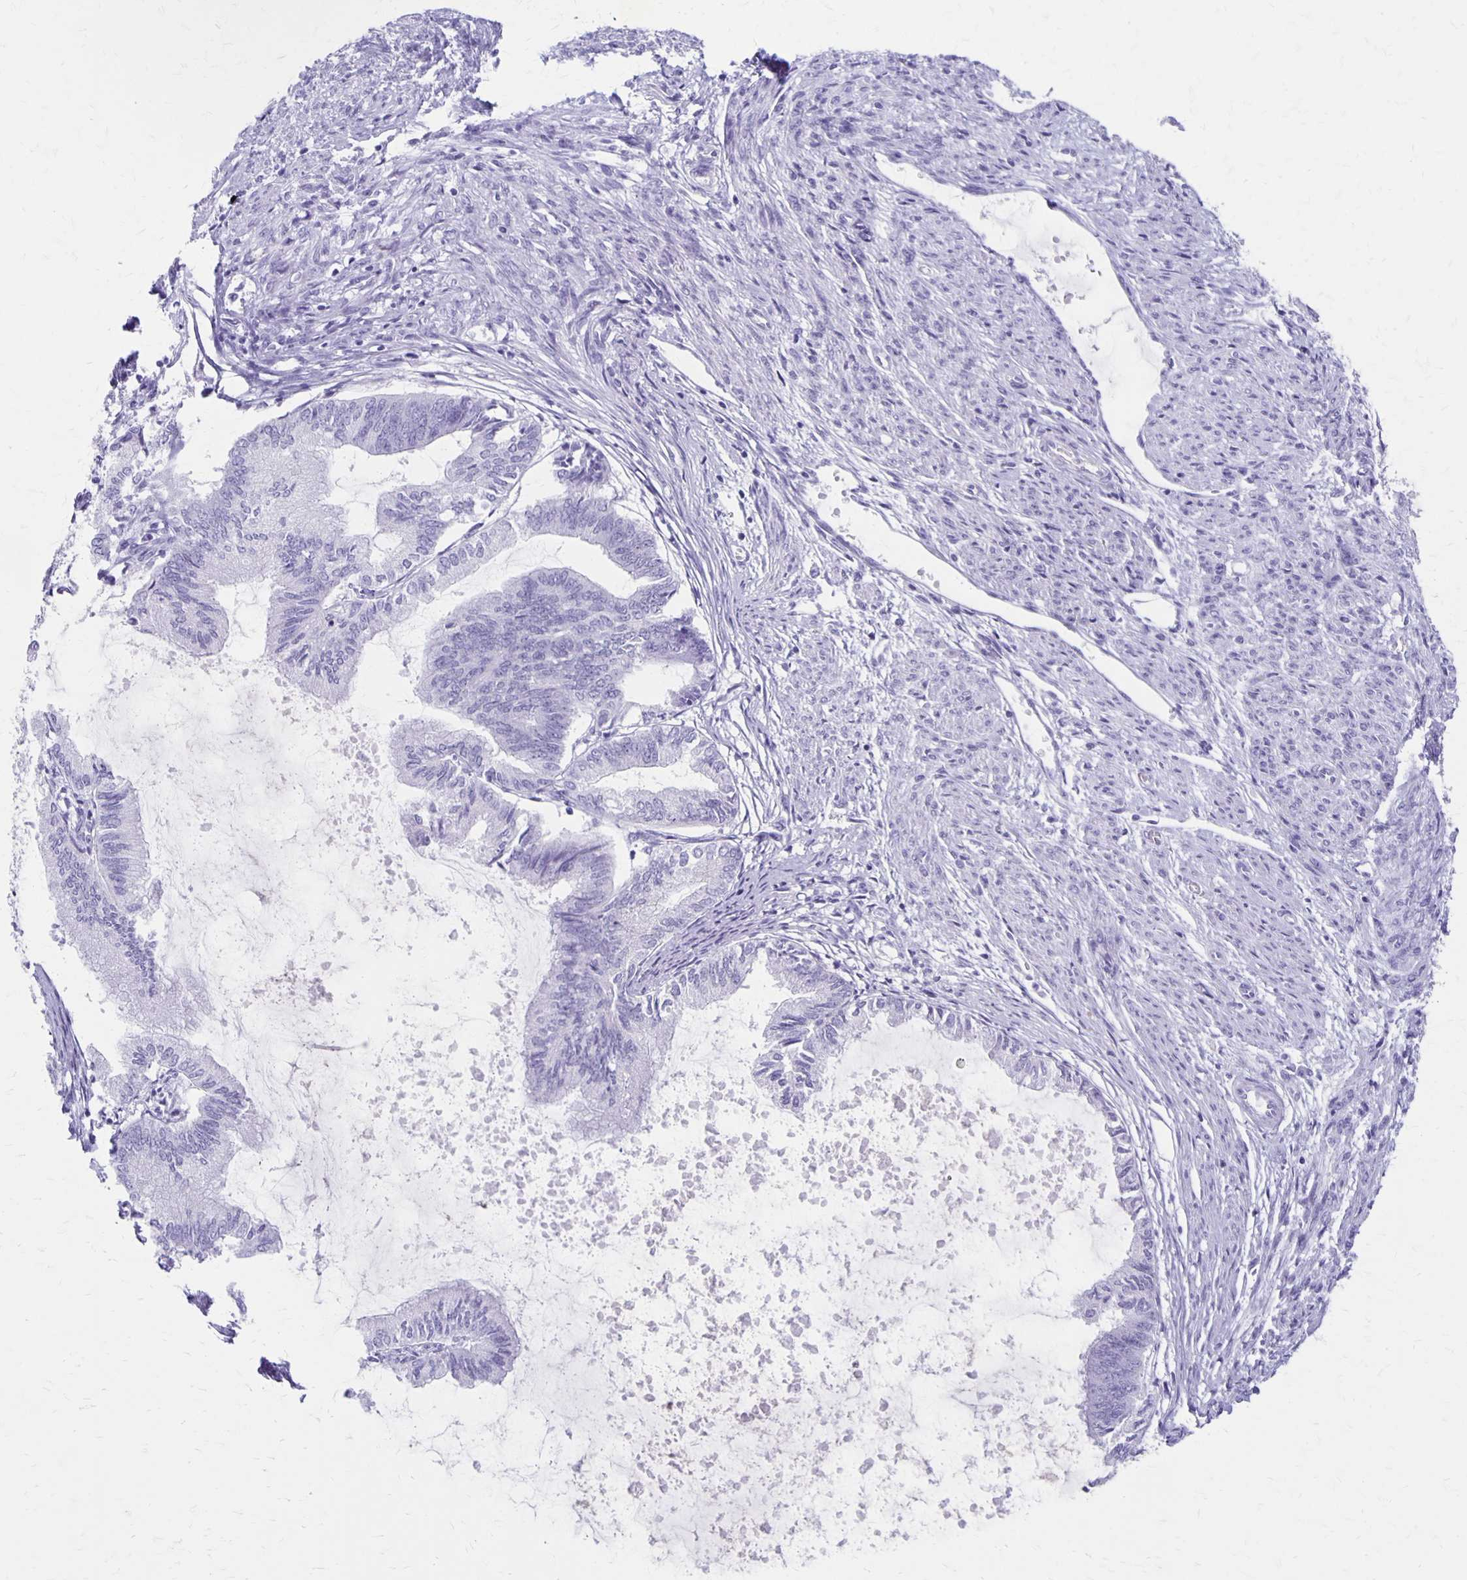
{"staining": {"intensity": "negative", "quantity": "none", "location": "none"}, "tissue": "endometrial cancer", "cell_type": "Tumor cells", "image_type": "cancer", "snomed": [{"axis": "morphology", "description": "Adenocarcinoma, NOS"}, {"axis": "topography", "description": "Endometrium"}], "caption": "This is a micrograph of IHC staining of endometrial adenocarcinoma, which shows no staining in tumor cells.", "gene": "MAGEC2", "patient": {"sex": "female", "age": 86}}